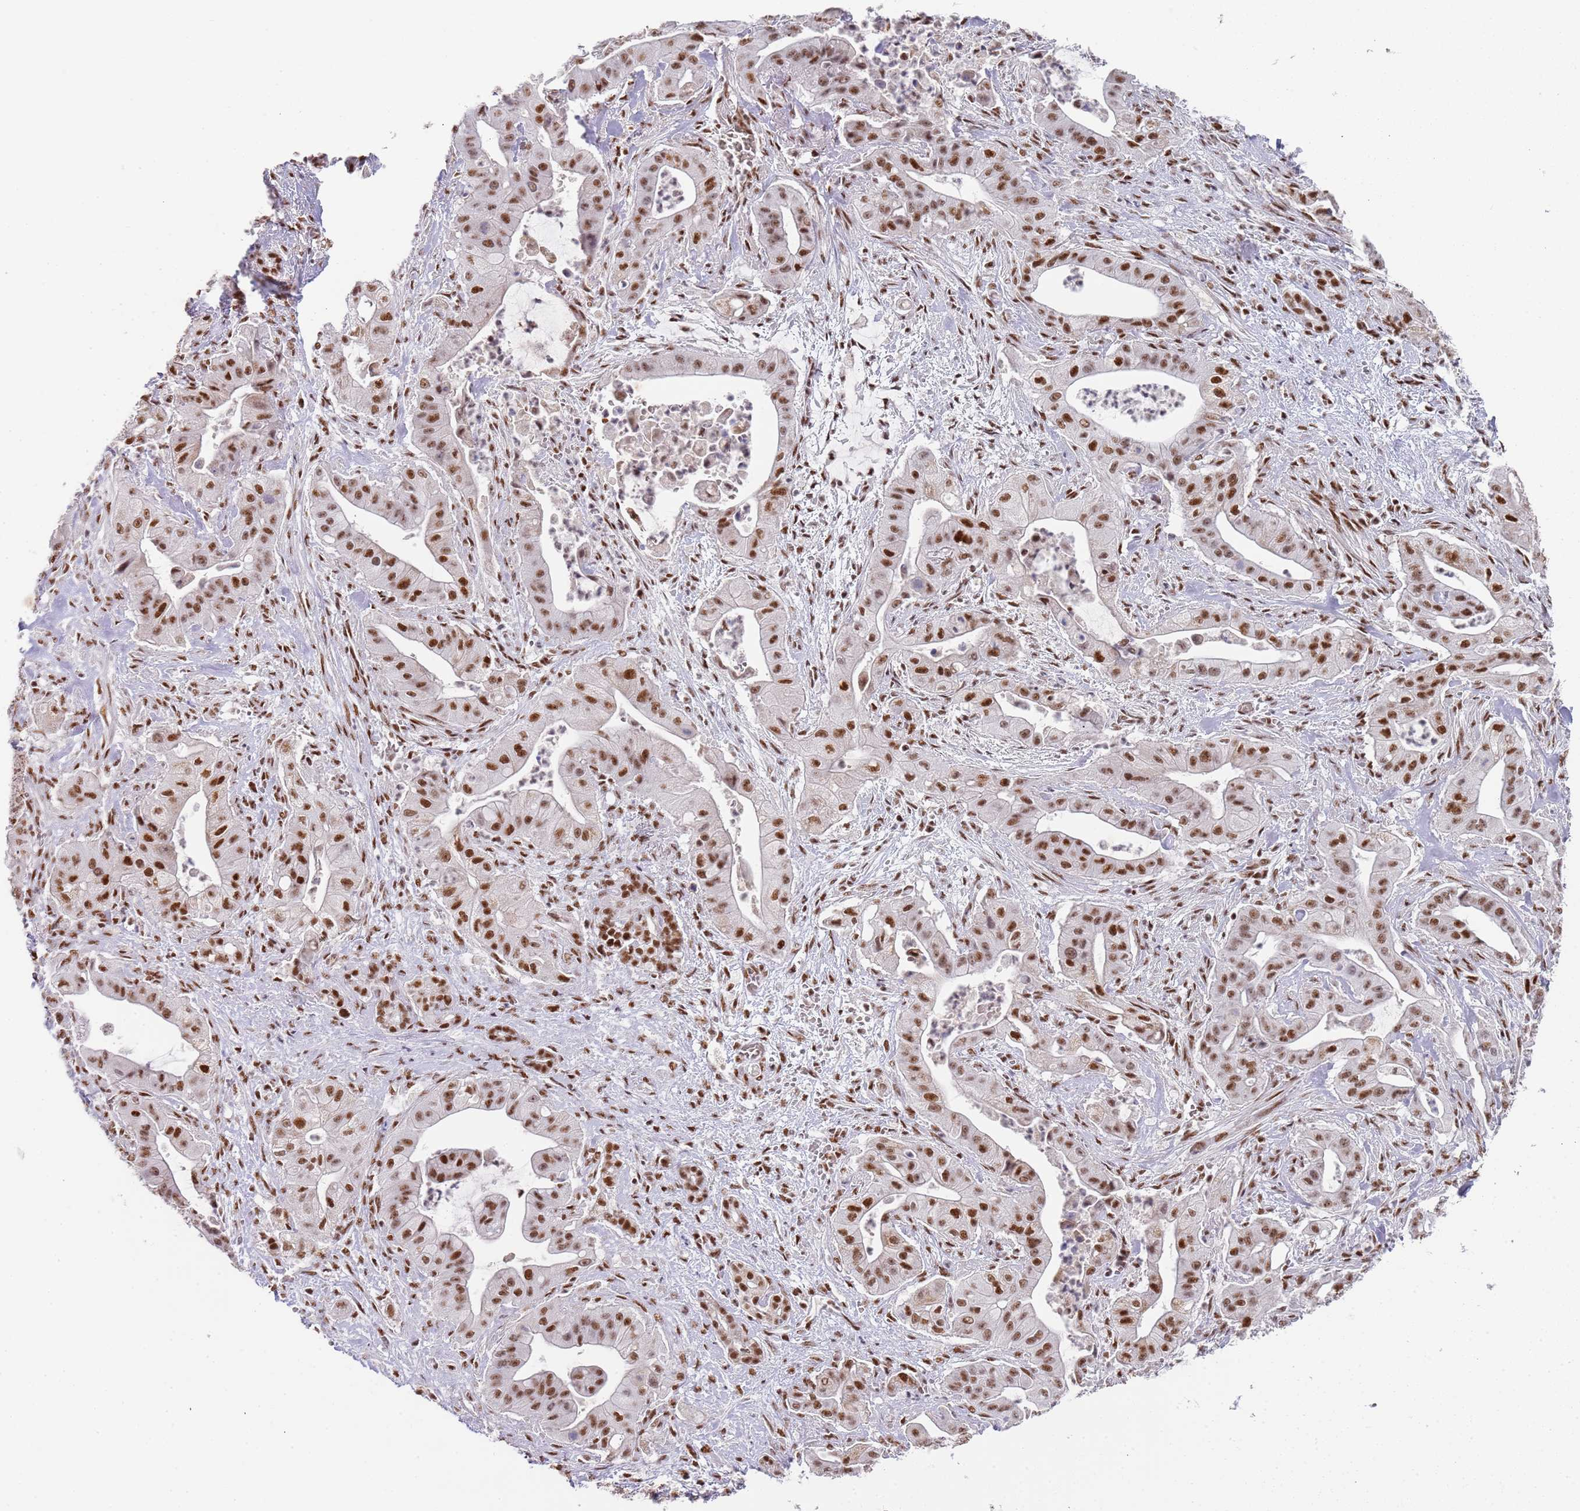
{"staining": {"intensity": "strong", "quantity": ">75%", "location": "nuclear"}, "tissue": "pancreatic cancer", "cell_type": "Tumor cells", "image_type": "cancer", "snomed": [{"axis": "morphology", "description": "Adenocarcinoma, NOS"}, {"axis": "topography", "description": "Pancreas"}], "caption": "There is high levels of strong nuclear staining in tumor cells of adenocarcinoma (pancreatic), as demonstrated by immunohistochemical staining (brown color).", "gene": "AKAP8L", "patient": {"sex": "male", "age": 57}}